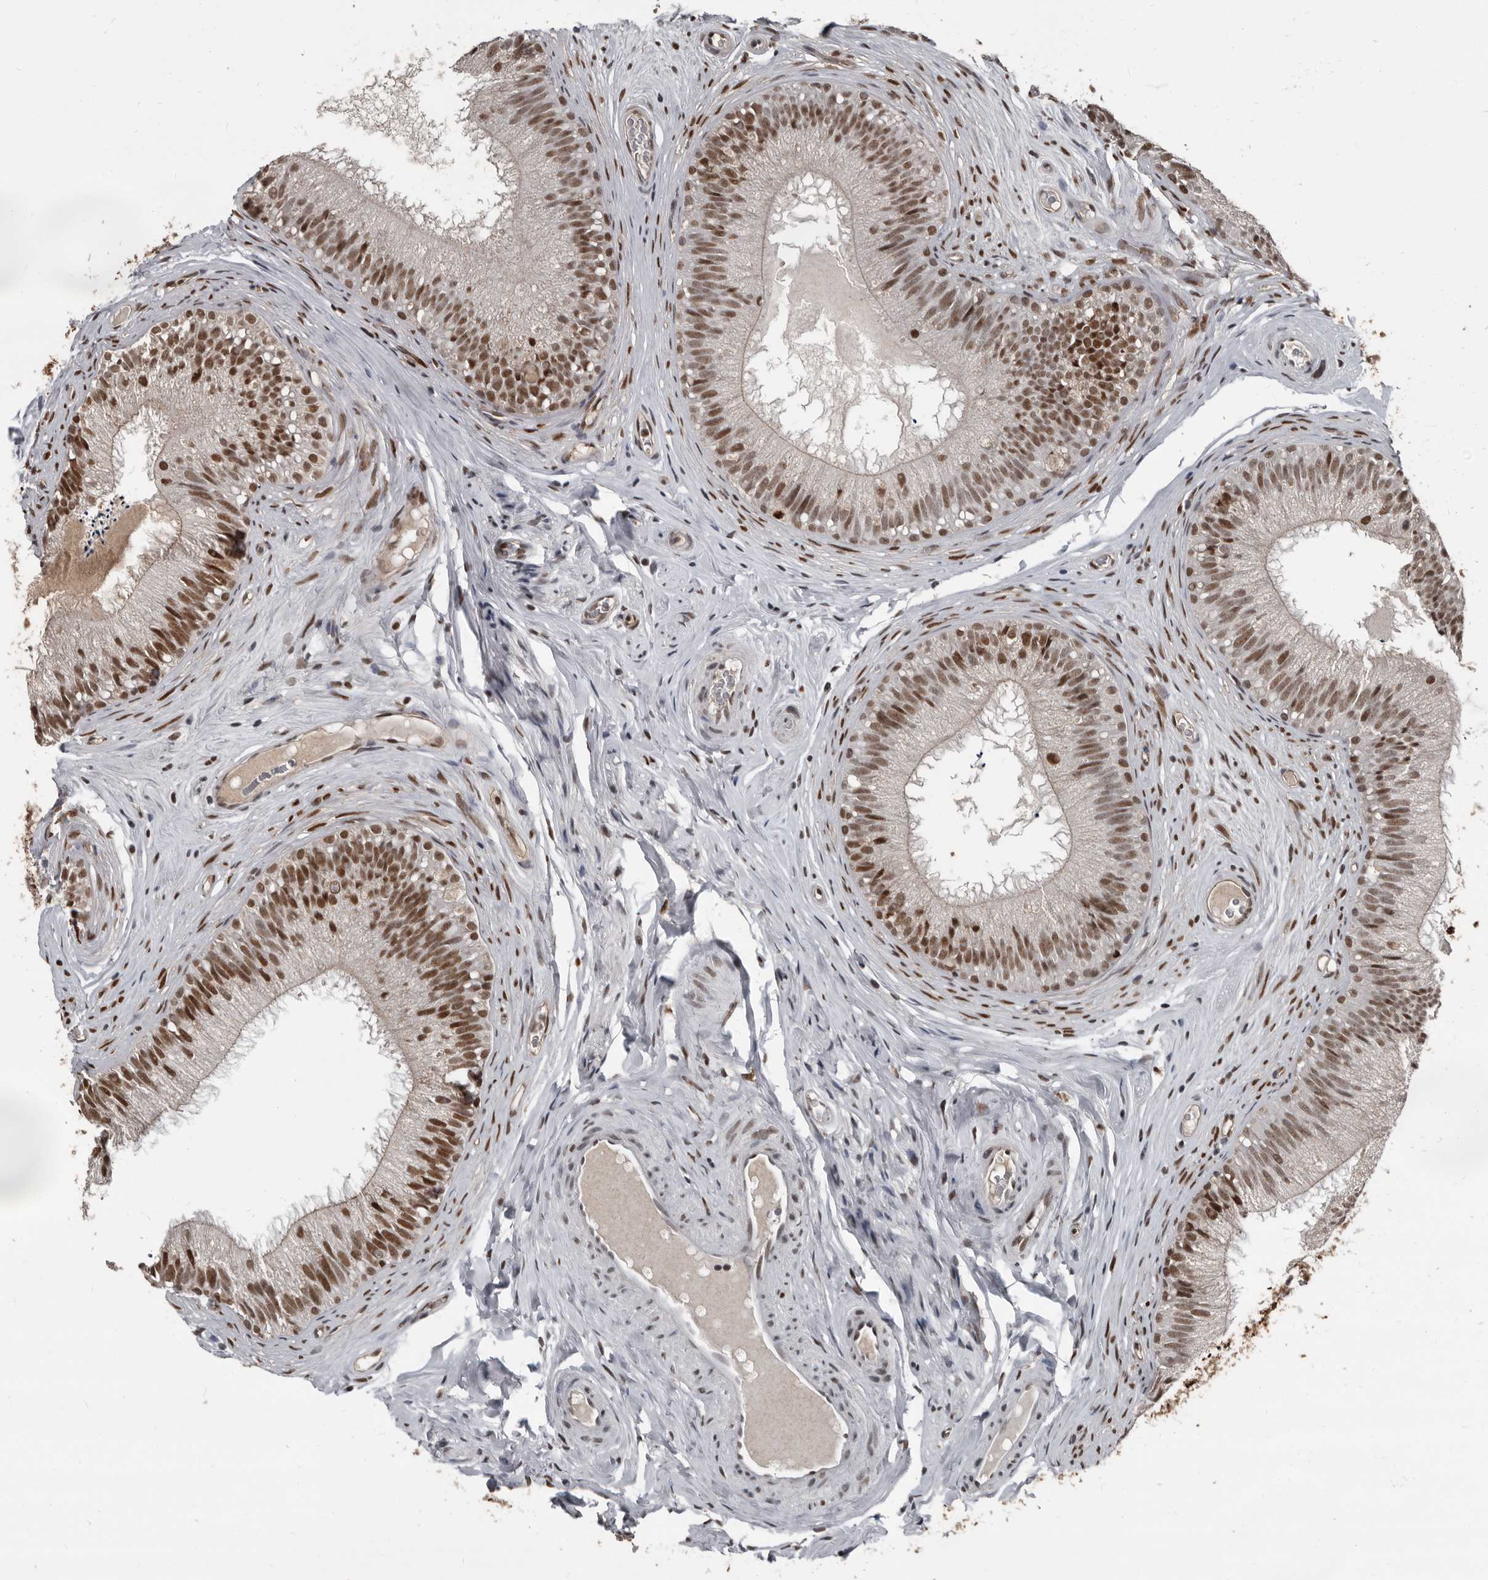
{"staining": {"intensity": "strong", "quantity": ">75%", "location": "nuclear"}, "tissue": "epididymis", "cell_type": "Glandular cells", "image_type": "normal", "snomed": [{"axis": "morphology", "description": "Normal tissue, NOS"}, {"axis": "topography", "description": "Epididymis"}], "caption": "A micrograph of epididymis stained for a protein exhibits strong nuclear brown staining in glandular cells. (DAB (3,3'-diaminobenzidine) IHC with brightfield microscopy, high magnification).", "gene": "CHD1L", "patient": {"sex": "male", "age": 29}}